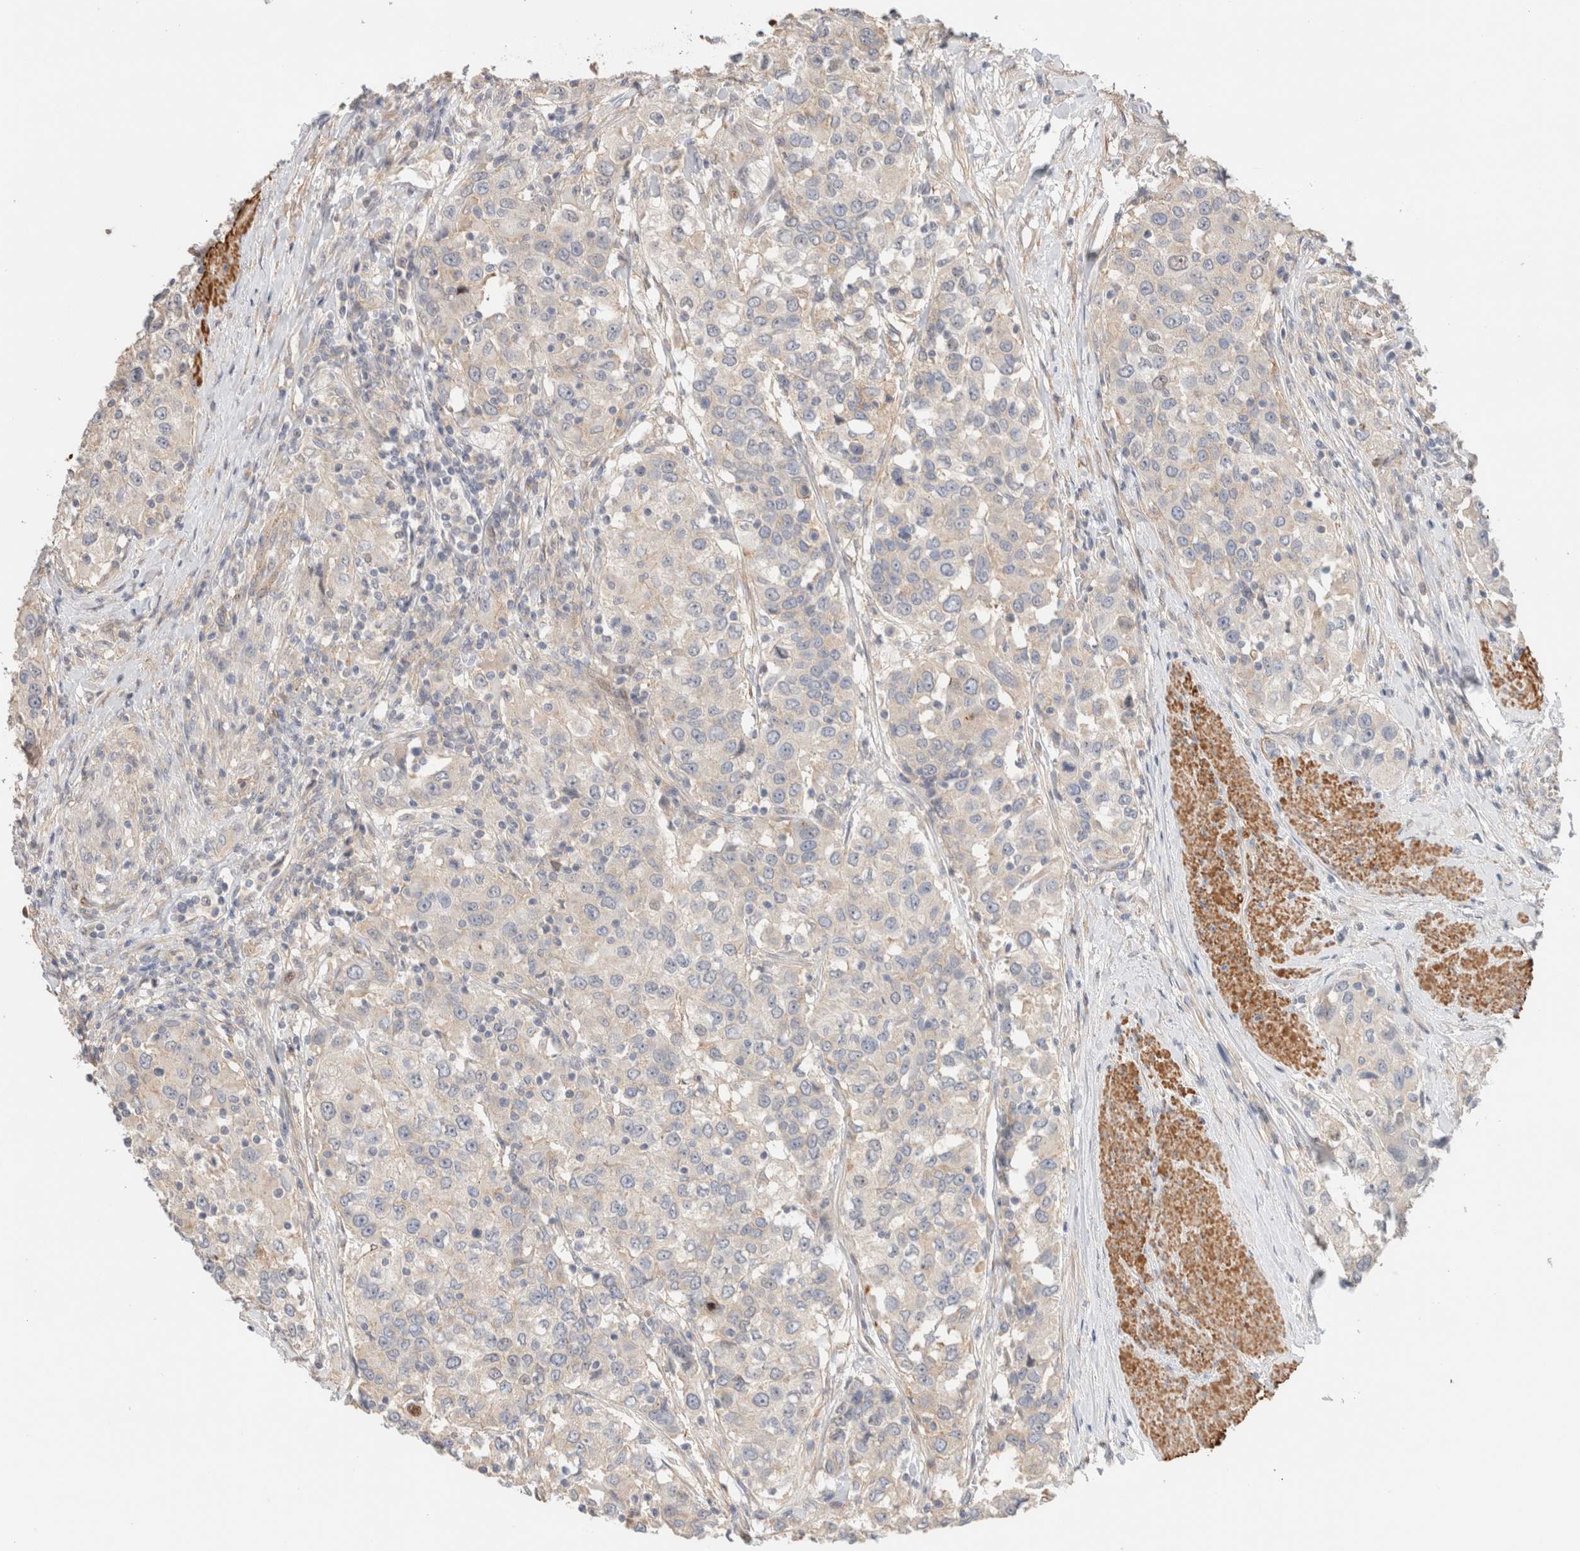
{"staining": {"intensity": "negative", "quantity": "none", "location": "none"}, "tissue": "urothelial cancer", "cell_type": "Tumor cells", "image_type": "cancer", "snomed": [{"axis": "morphology", "description": "Urothelial carcinoma, High grade"}, {"axis": "topography", "description": "Urinary bladder"}], "caption": "Immunohistochemistry (IHC) image of human high-grade urothelial carcinoma stained for a protein (brown), which exhibits no expression in tumor cells. The staining was performed using DAB (3,3'-diaminobenzidine) to visualize the protein expression in brown, while the nuclei were stained in blue with hematoxylin (Magnification: 20x).", "gene": "ID3", "patient": {"sex": "female", "age": 80}}